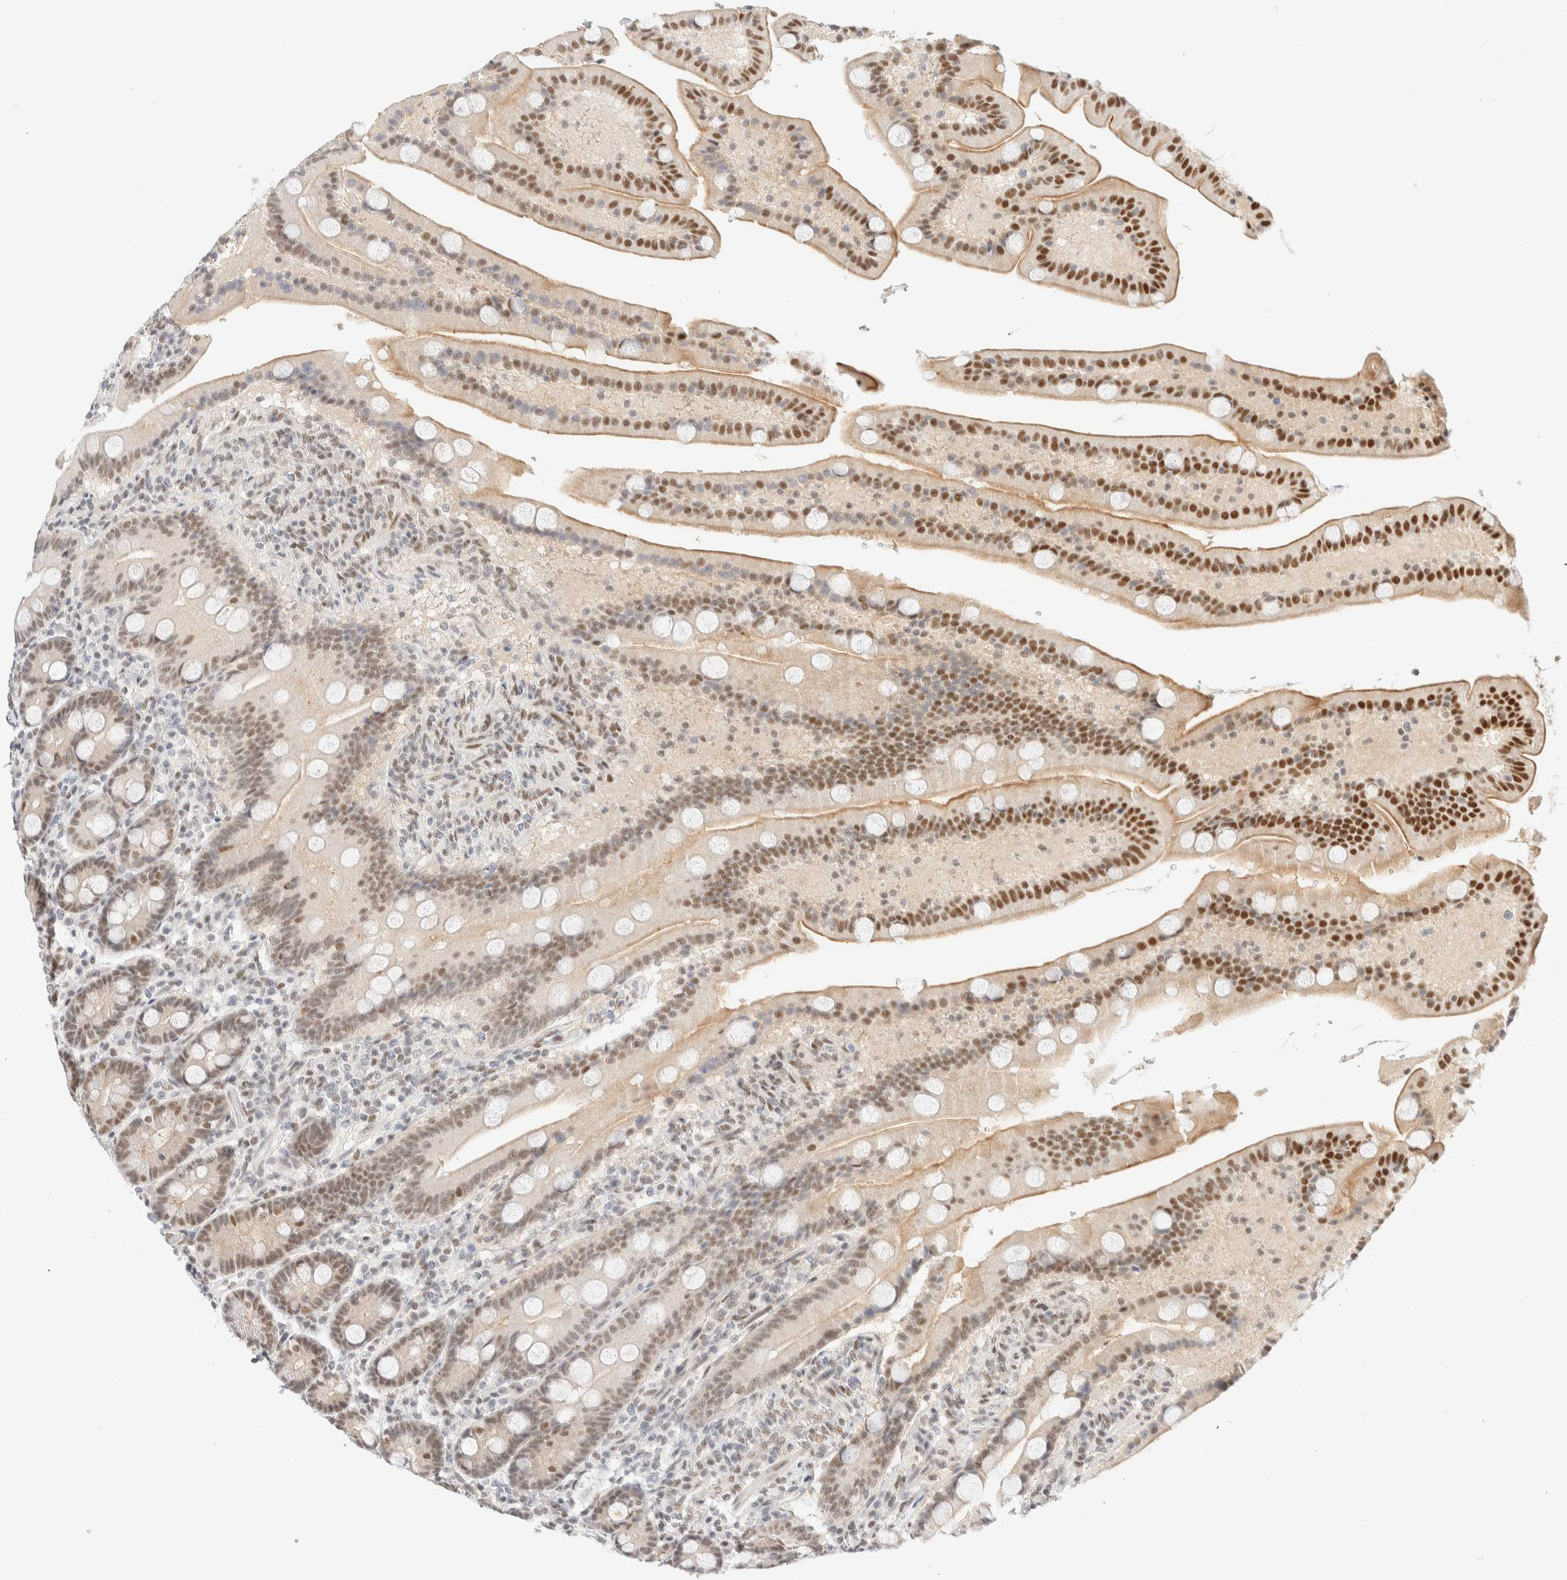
{"staining": {"intensity": "moderate", "quantity": ">75%", "location": "nuclear"}, "tissue": "duodenum", "cell_type": "Glandular cells", "image_type": "normal", "snomed": [{"axis": "morphology", "description": "Normal tissue, NOS"}, {"axis": "topography", "description": "Duodenum"}], "caption": "Protein staining displays moderate nuclear expression in approximately >75% of glandular cells in unremarkable duodenum.", "gene": "PYGO2", "patient": {"sex": "male", "age": 54}}